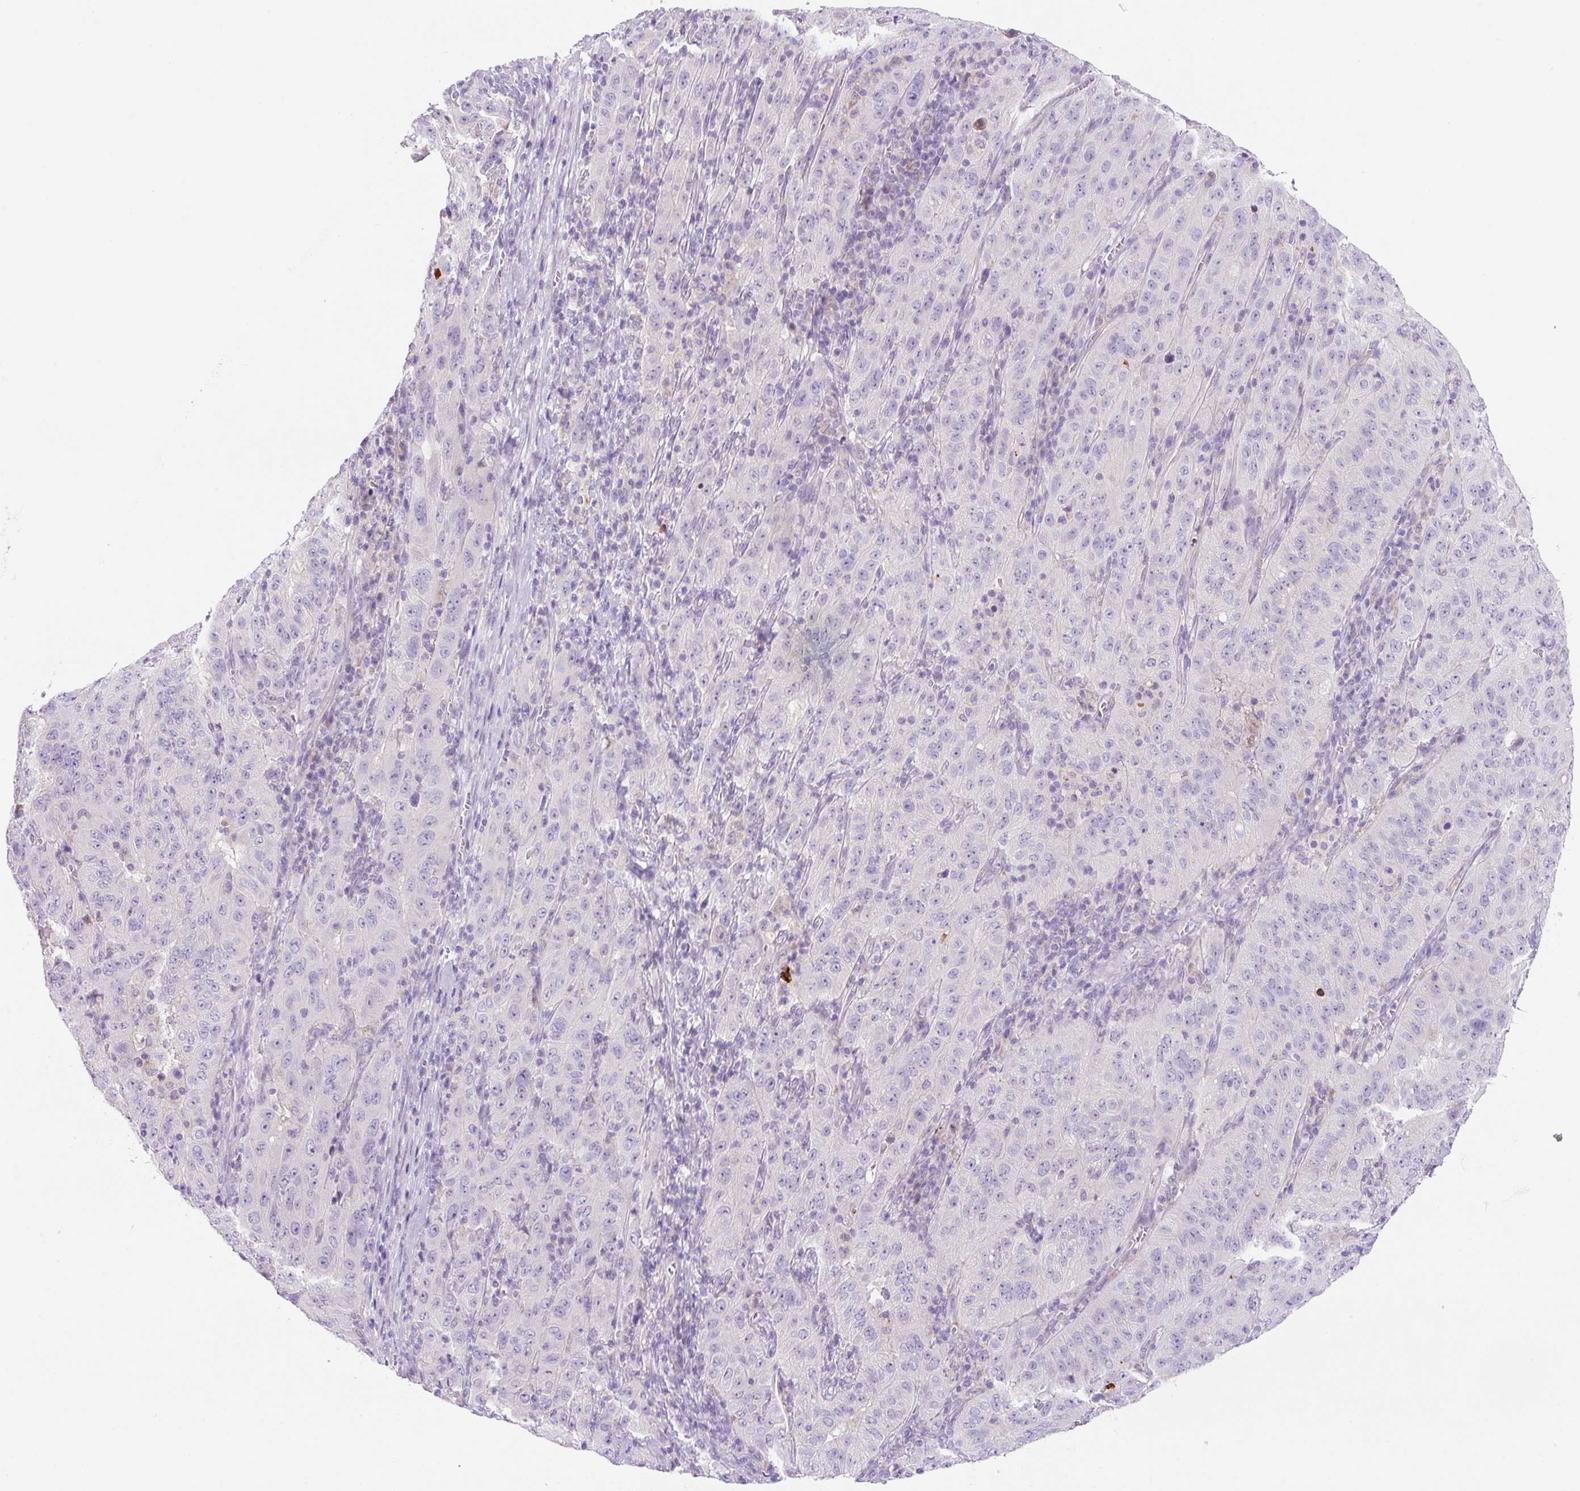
{"staining": {"intensity": "negative", "quantity": "none", "location": "none"}, "tissue": "pancreatic cancer", "cell_type": "Tumor cells", "image_type": "cancer", "snomed": [{"axis": "morphology", "description": "Adenocarcinoma, NOS"}, {"axis": "topography", "description": "Pancreas"}], "caption": "The photomicrograph demonstrates no significant expression in tumor cells of pancreatic cancer (adenocarcinoma). (Immunohistochemistry, brightfield microscopy, high magnification).", "gene": "NDST3", "patient": {"sex": "male", "age": 63}}